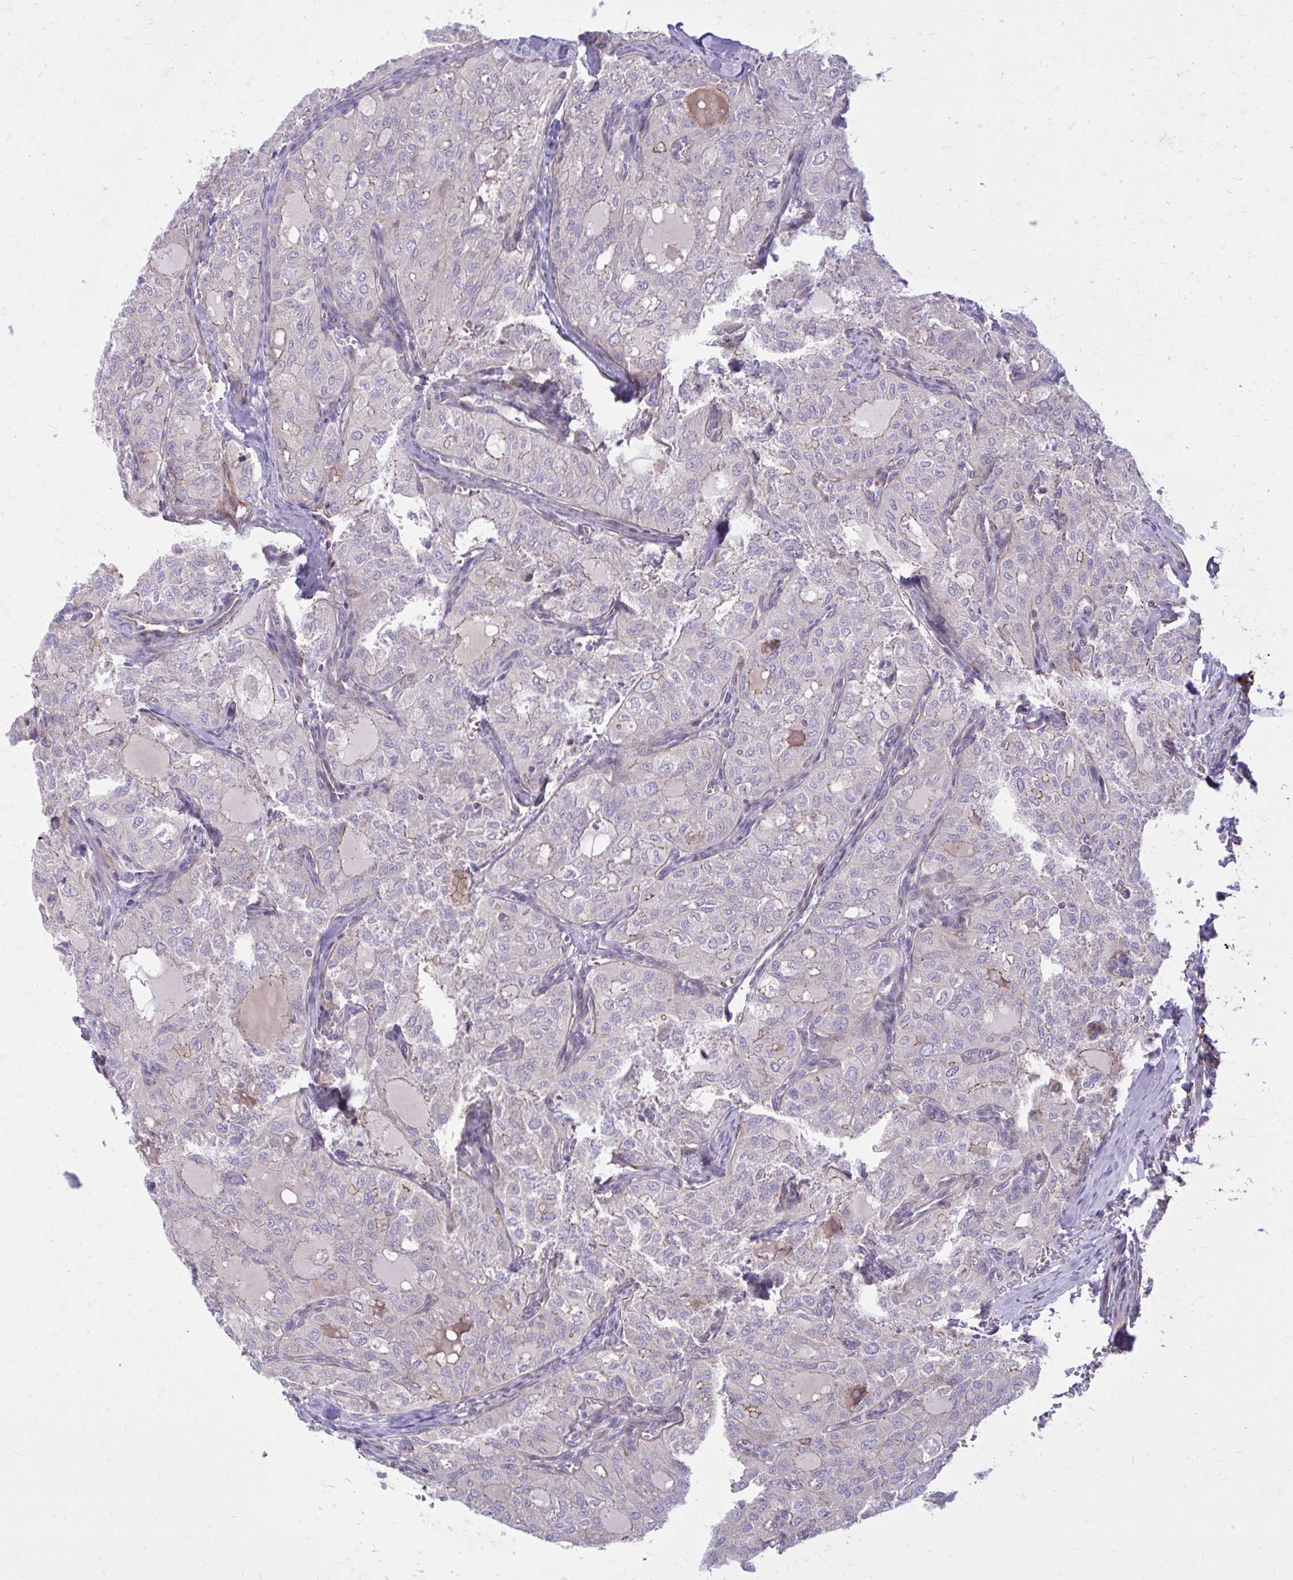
{"staining": {"intensity": "negative", "quantity": "none", "location": "none"}, "tissue": "thyroid cancer", "cell_type": "Tumor cells", "image_type": "cancer", "snomed": [{"axis": "morphology", "description": "Follicular adenoma carcinoma, NOS"}, {"axis": "topography", "description": "Thyroid gland"}], "caption": "An immunohistochemistry image of thyroid cancer is shown. There is no staining in tumor cells of thyroid cancer.", "gene": "FAP", "patient": {"sex": "male", "age": 75}}